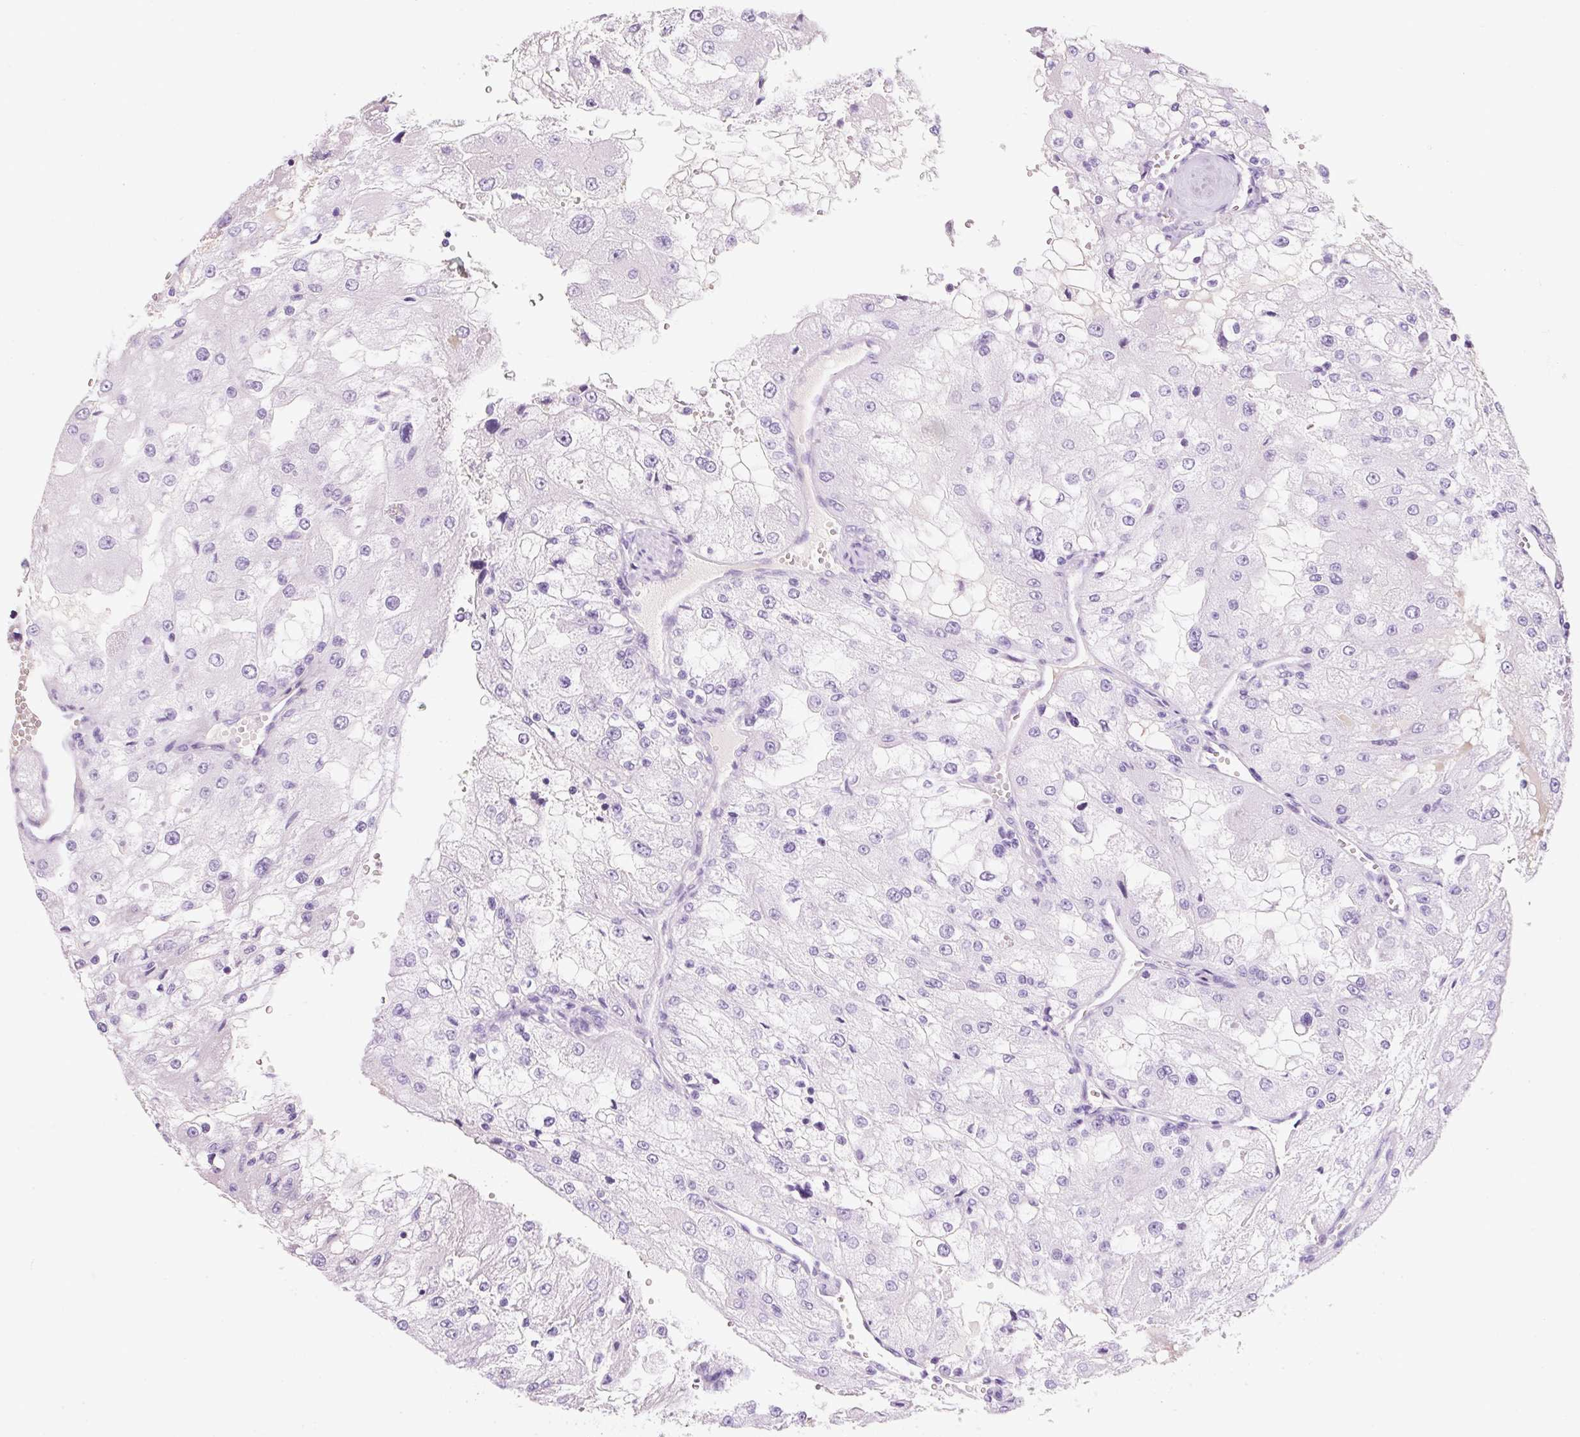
{"staining": {"intensity": "negative", "quantity": "none", "location": "none"}, "tissue": "renal cancer", "cell_type": "Tumor cells", "image_type": "cancer", "snomed": [{"axis": "morphology", "description": "Adenocarcinoma, NOS"}, {"axis": "topography", "description": "Kidney"}], "caption": "IHC photomicrograph of human renal cancer stained for a protein (brown), which displays no expression in tumor cells.", "gene": "ZNF121", "patient": {"sex": "female", "age": 74}}